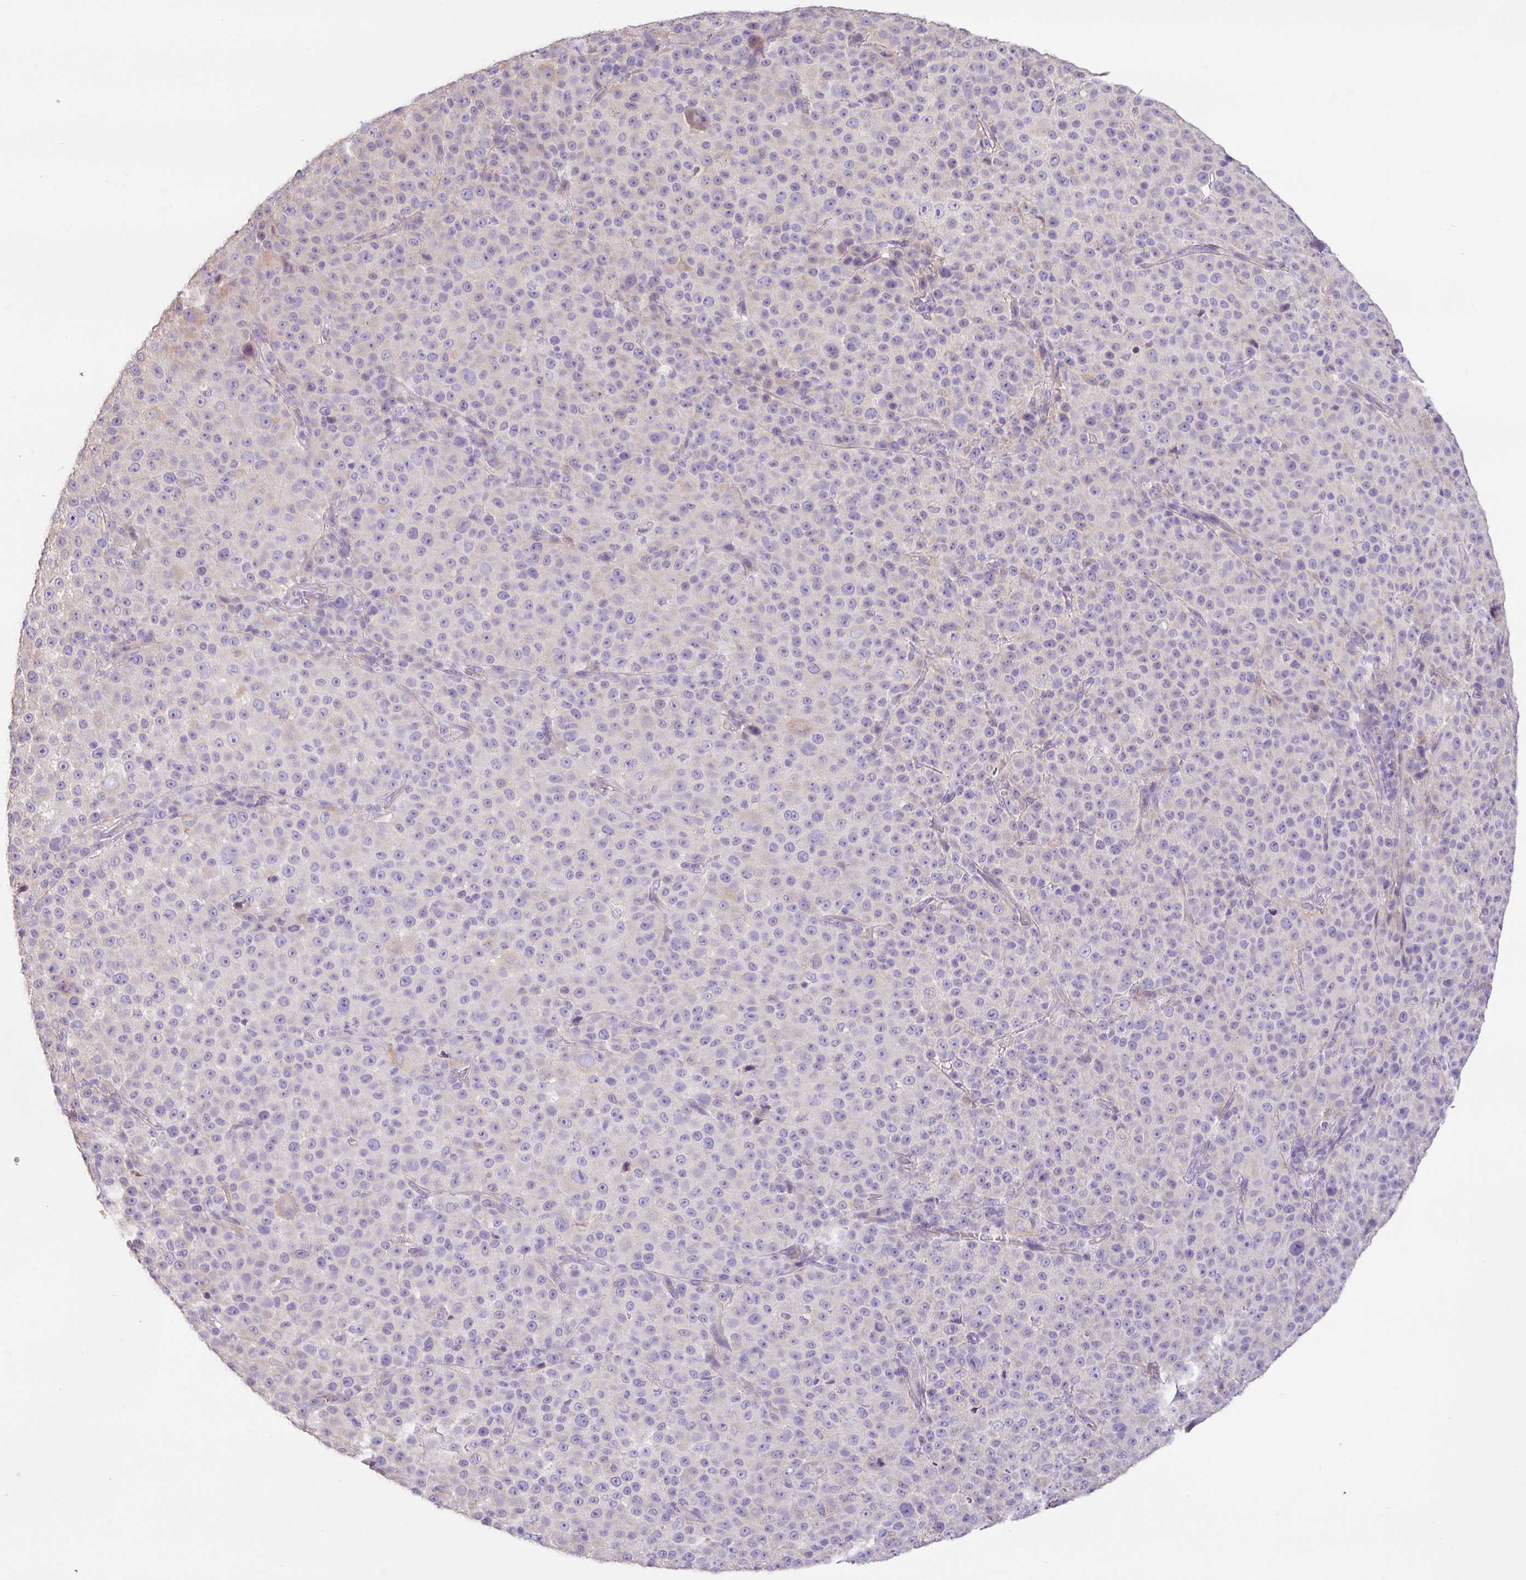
{"staining": {"intensity": "negative", "quantity": "none", "location": "none"}, "tissue": "melanoma", "cell_type": "Tumor cells", "image_type": "cancer", "snomed": [{"axis": "morphology", "description": "Malignant melanoma, Metastatic site"}, {"axis": "topography", "description": "Skin"}, {"axis": "topography", "description": "Lymph node"}], "caption": "A micrograph of human melanoma is negative for staining in tumor cells. (DAB (3,3'-diaminobenzidine) IHC with hematoxylin counter stain).", "gene": "ZG16", "patient": {"sex": "male", "age": 66}}